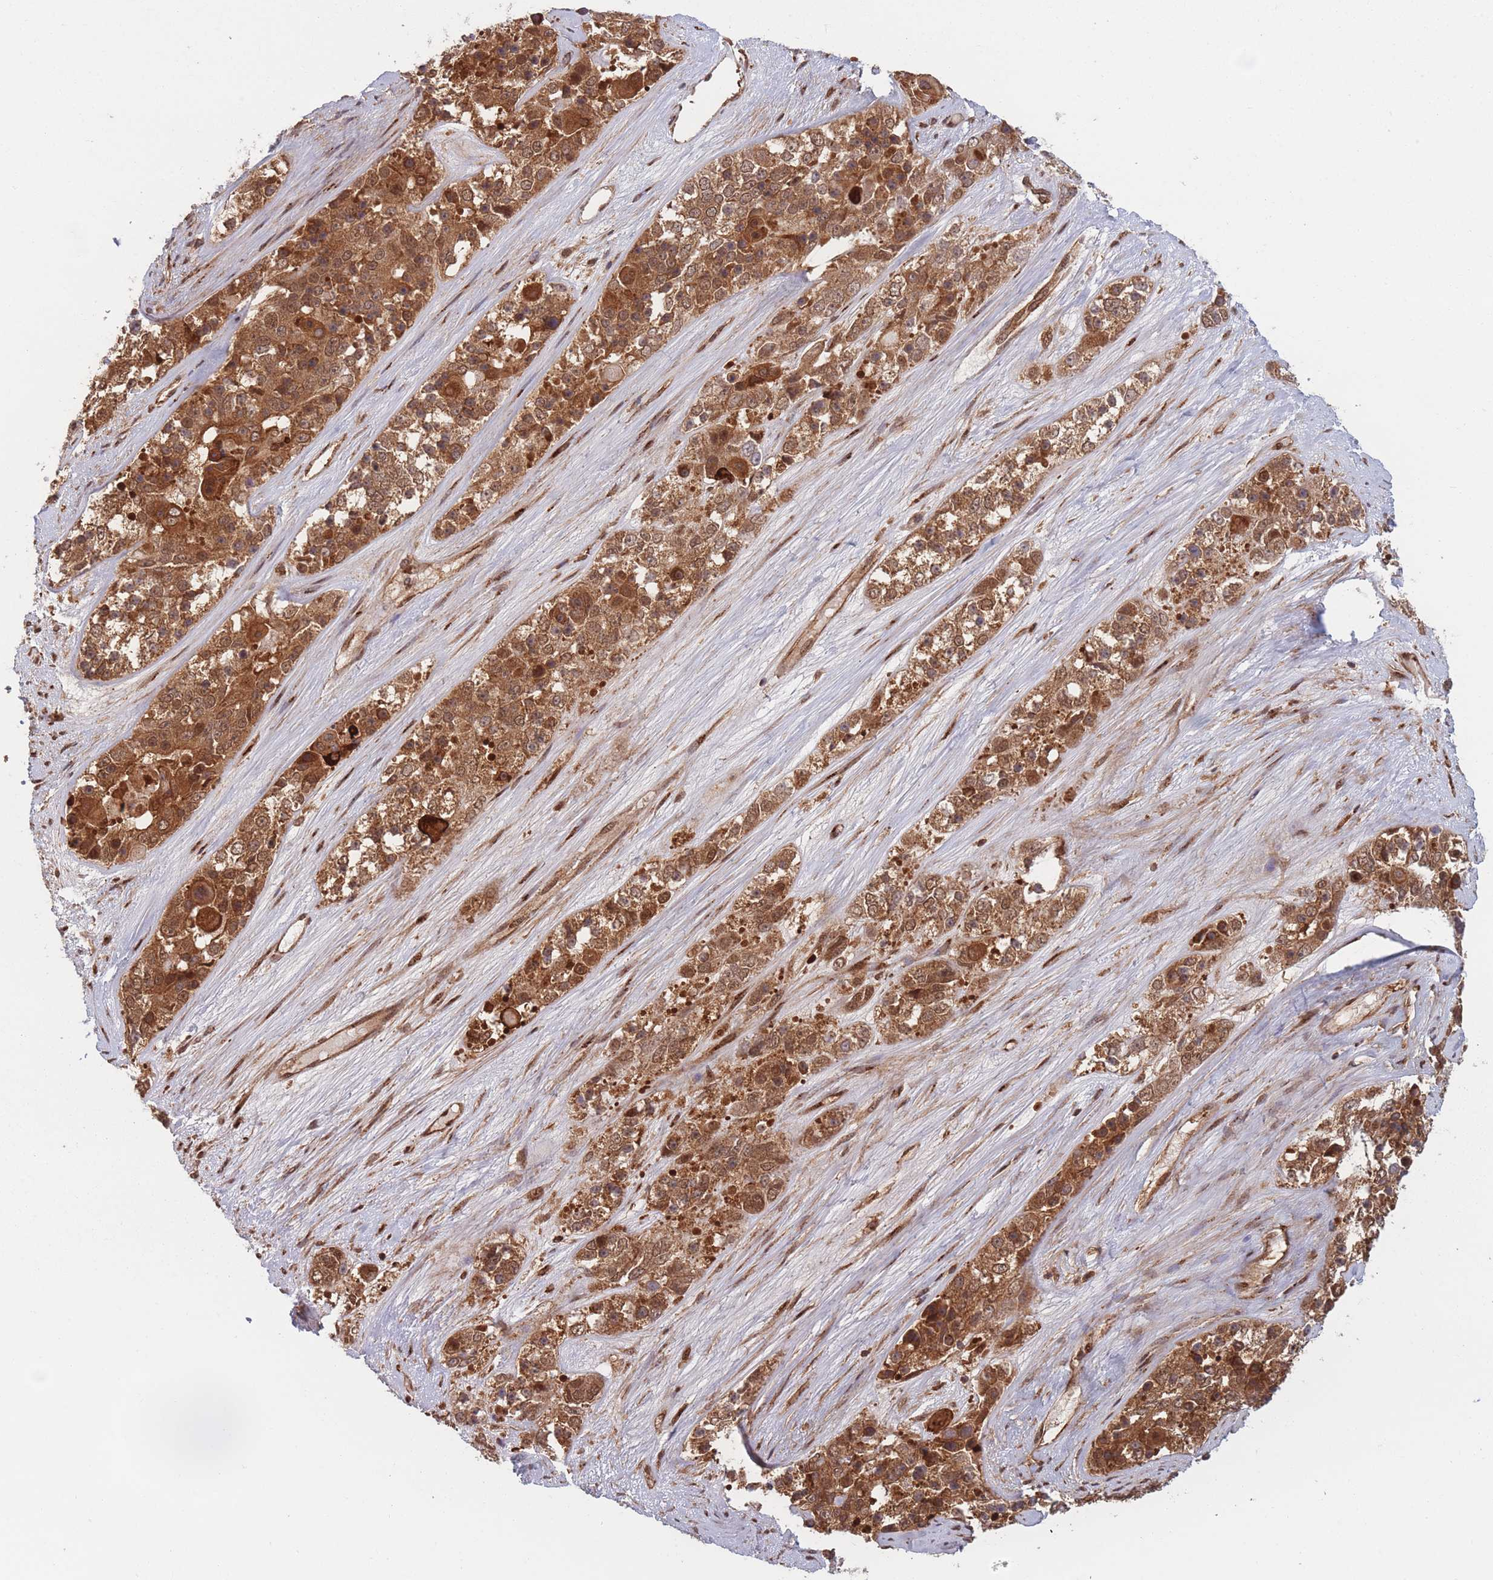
{"staining": {"intensity": "moderate", "quantity": ">75%", "location": "cytoplasmic/membranous,nuclear"}, "tissue": "ovarian cancer", "cell_type": "Tumor cells", "image_type": "cancer", "snomed": [{"axis": "morphology", "description": "Carcinoma, endometroid"}, {"axis": "topography", "description": "Ovary"}], "caption": "Protein staining by immunohistochemistry exhibits moderate cytoplasmic/membranous and nuclear staining in about >75% of tumor cells in endometroid carcinoma (ovarian).", "gene": "PODXL2", "patient": {"sex": "female", "age": 51}}